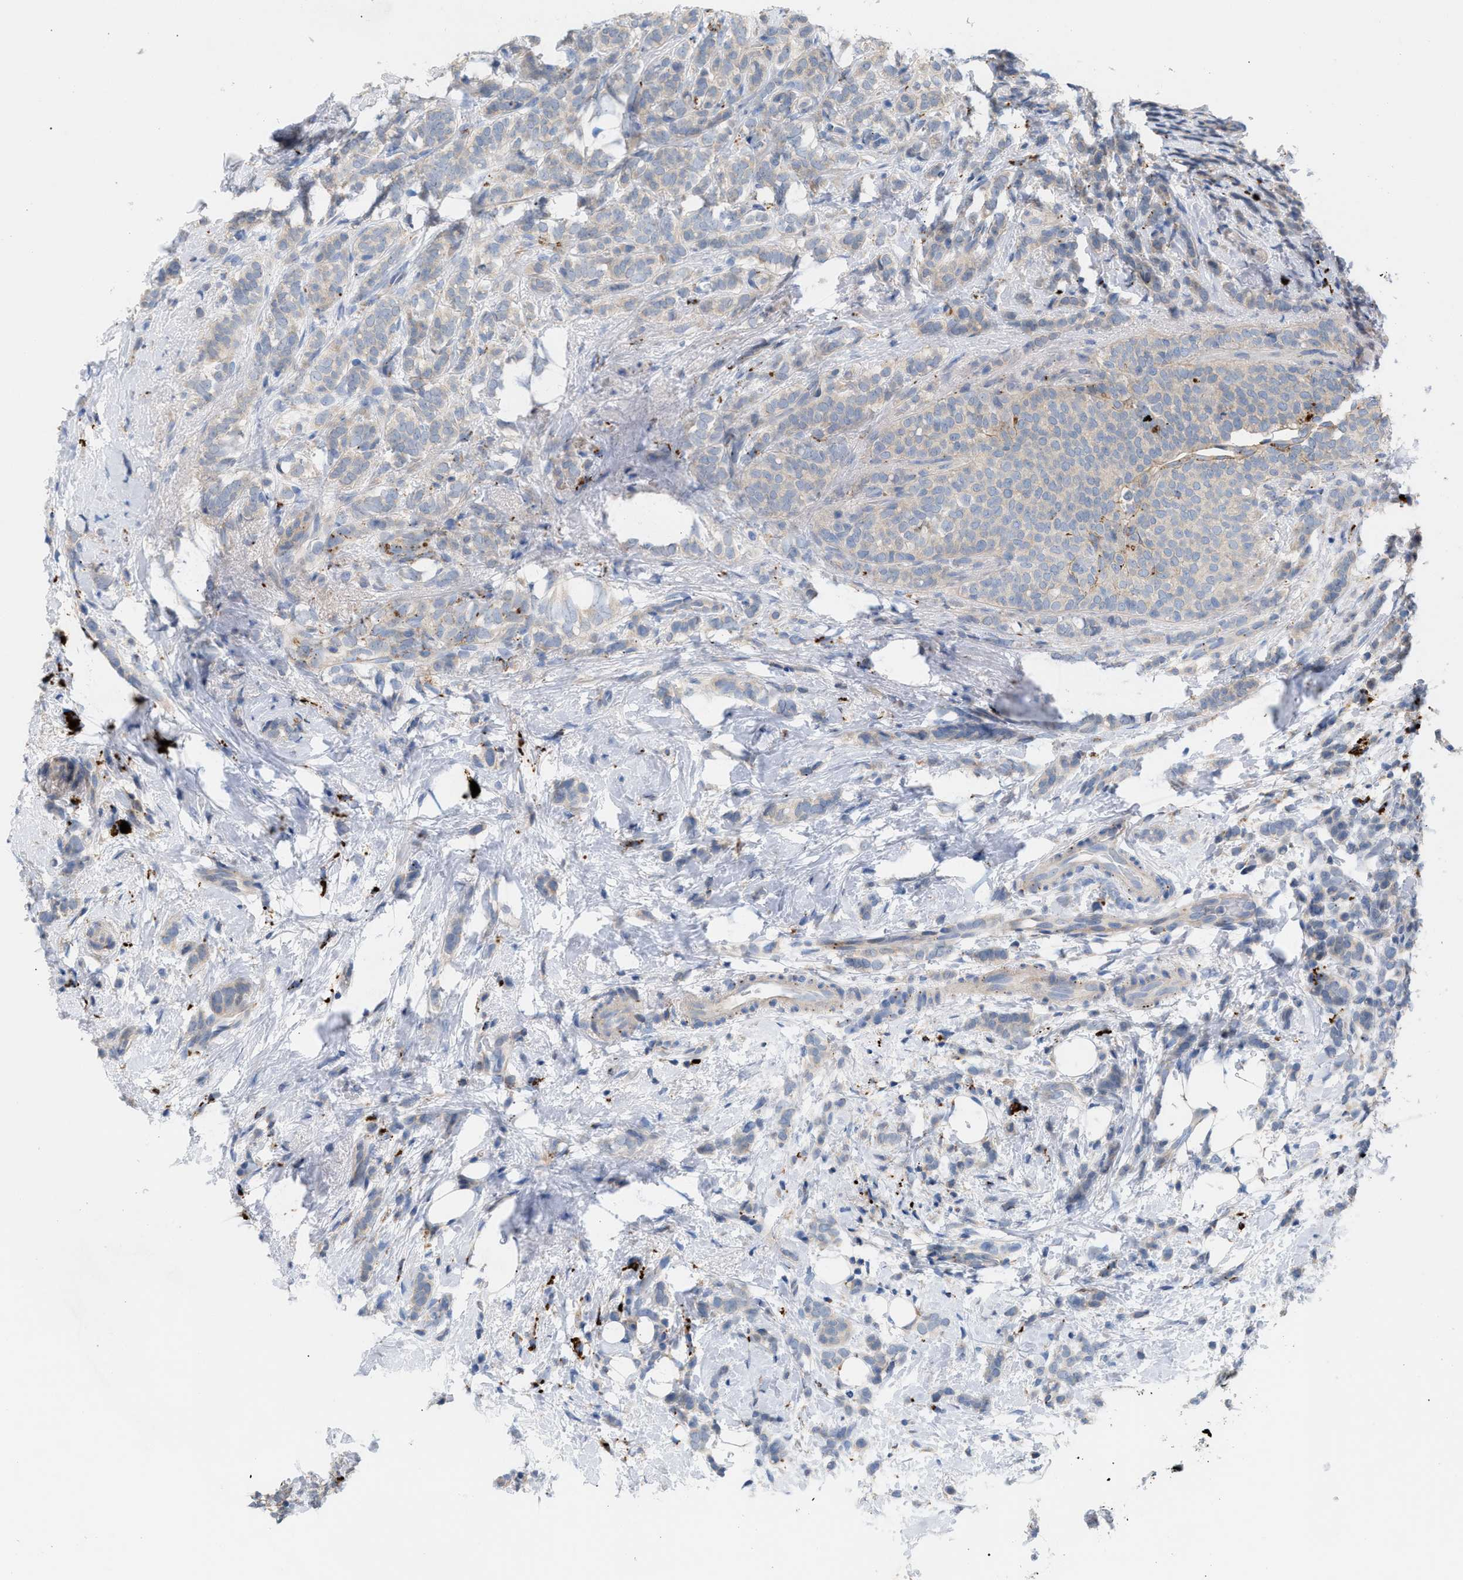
{"staining": {"intensity": "weak", "quantity": "<25%", "location": "cytoplasmic/membranous"}, "tissue": "breast cancer", "cell_type": "Tumor cells", "image_type": "cancer", "snomed": [{"axis": "morphology", "description": "Lobular carcinoma"}, {"axis": "topography", "description": "Breast"}], "caption": "A histopathology image of breast lobular carcinoma stained for a protein displays no brown staining in tumor cells.", "gene": "MBTD1", "patient": {"sex": "female", "age": 50}}